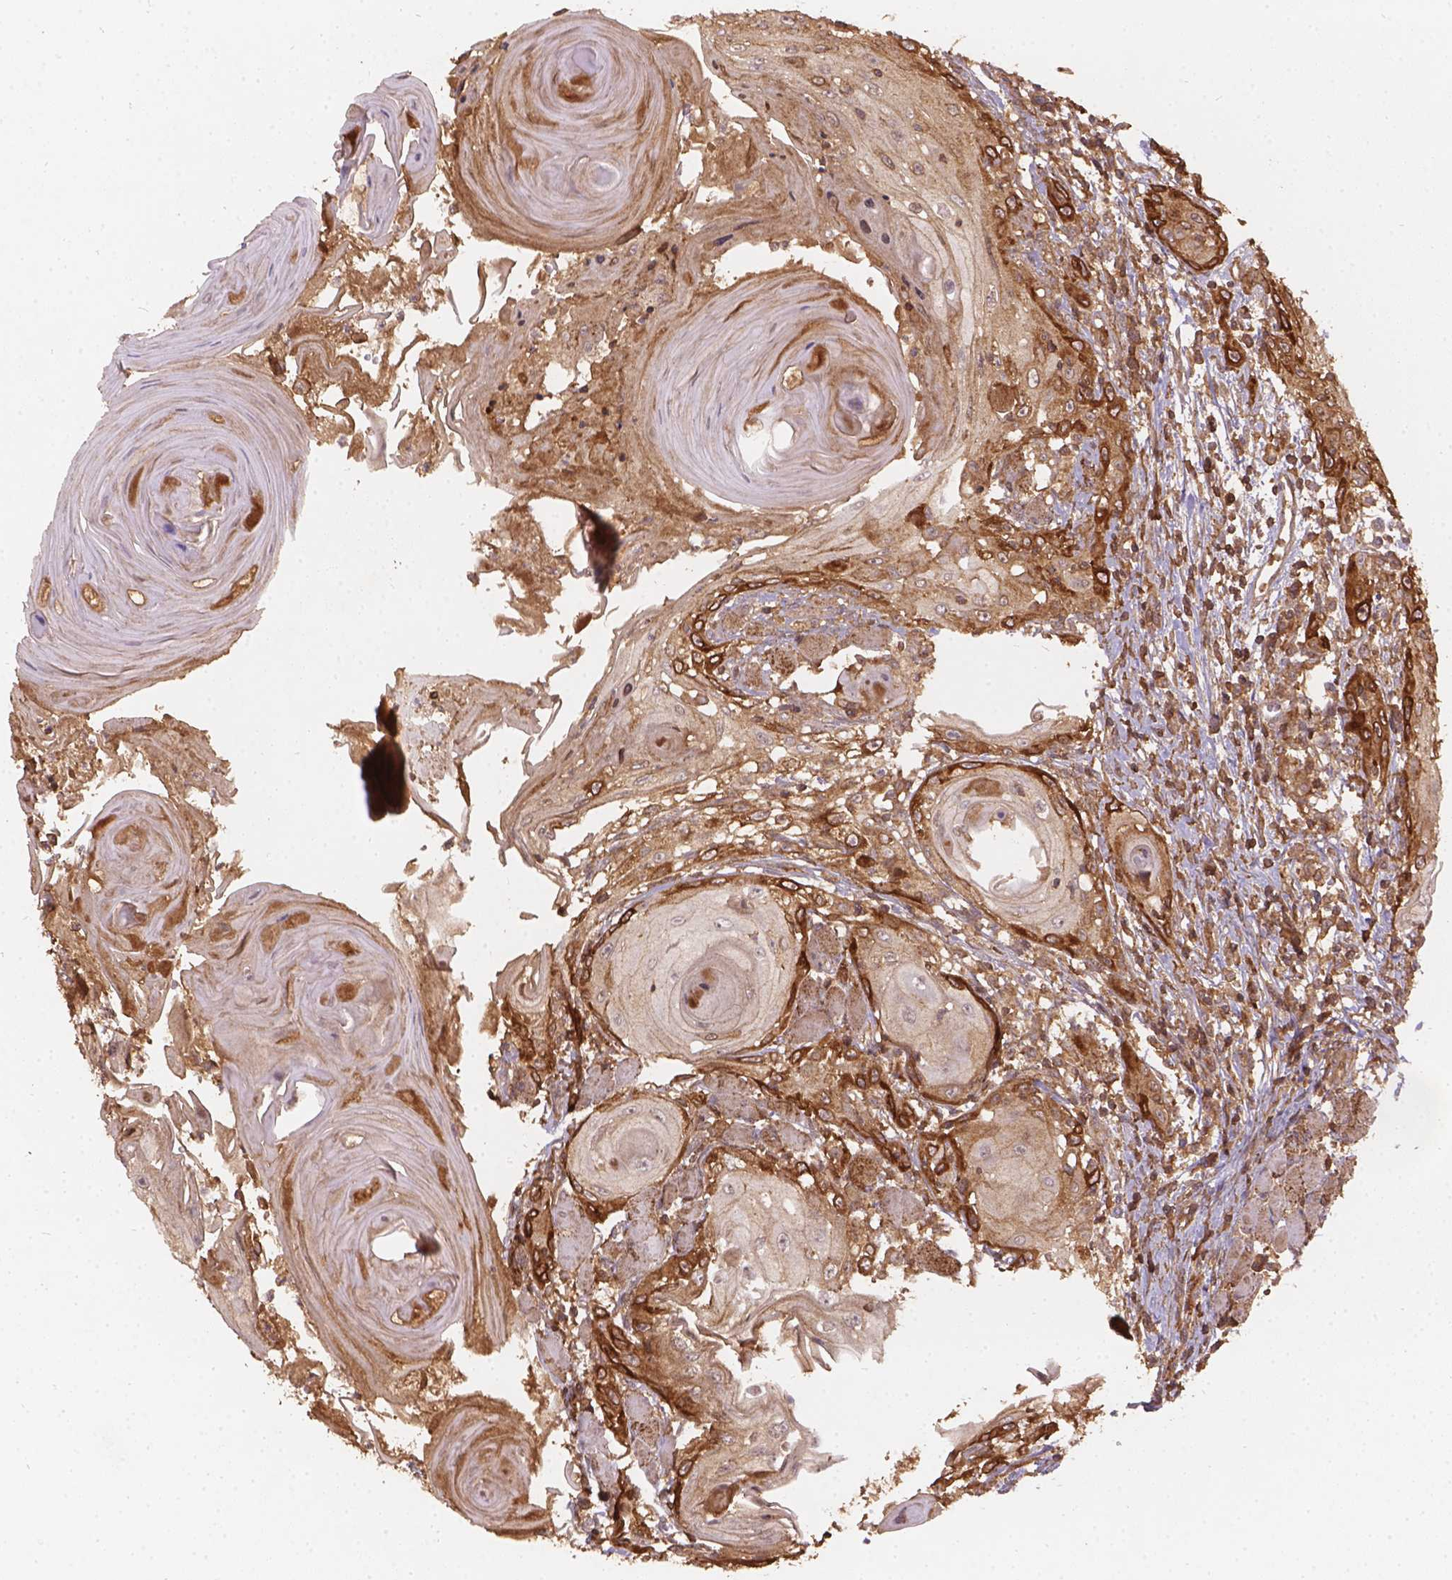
{"staining": {"intensity": "moderate", "quantity": ">75%", "location": "cytoplasmic/membranous"}, "tissue": "head and neck cancer", "cell_type": "Tumor cells", "image_type": "cancer", "snomed": [{"axis": "morphology", "description": "Squamous cell carcinoma, NOS"}, {"axis": "topography", "description": "Head-Neck"}], "caption": "Head and neck cancer (squamous cell carcinoma) stained with a protein marker reveals moderate staining in tumor cells.", "gene": "XPR1", "patient": {"sex": "female", "age": 80}}